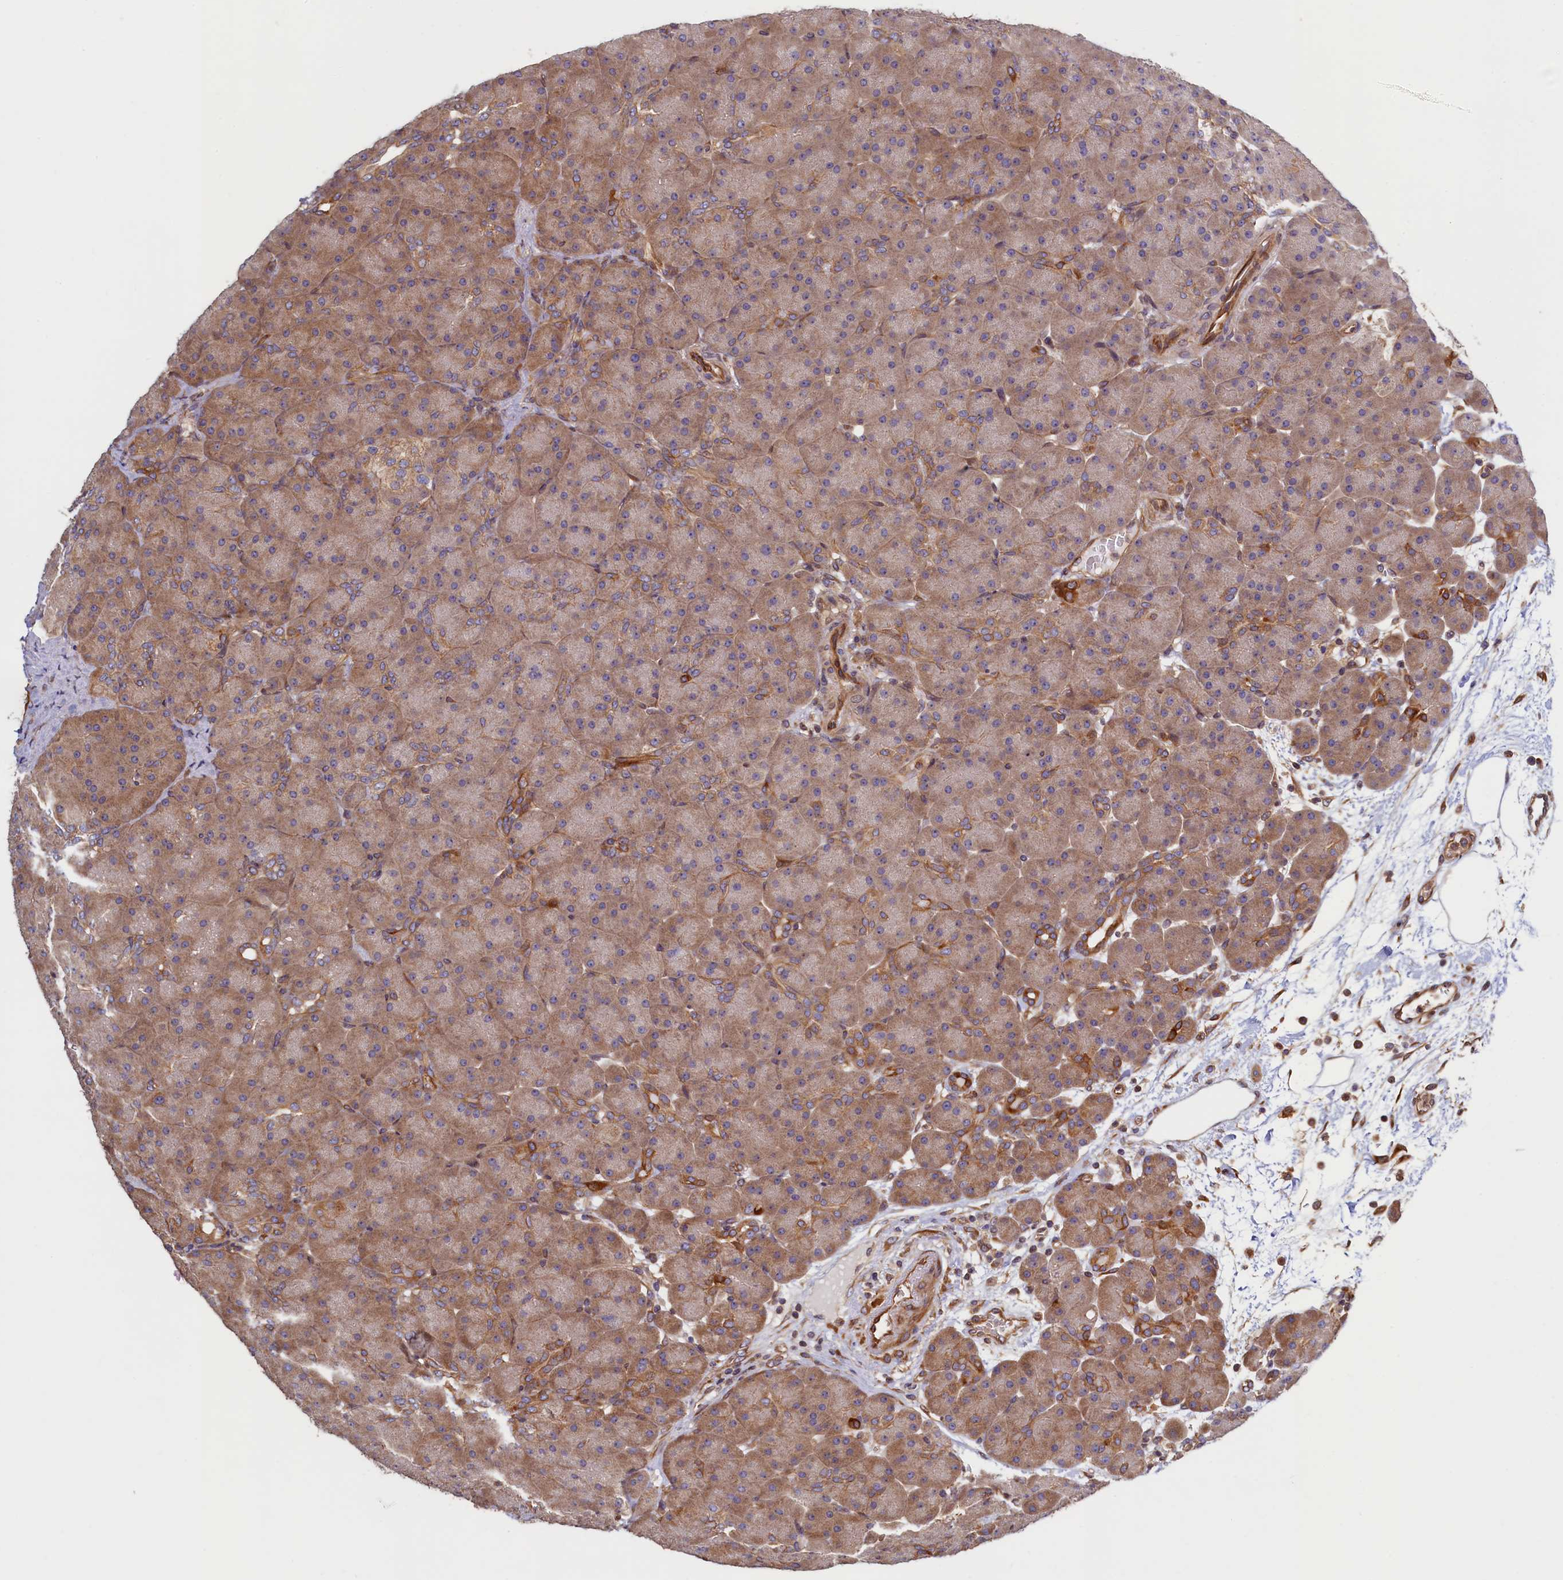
{"staining": {"intensity": "moderate", "quantity": ">75%", "location": "cytoplasmic/membranous"}, "tissue": "pancreas", "cell_type": "Exocrine glandular cells", "image_type": "normal", "snomed": [{"axis": "morphology", "description": "Normal tissue, NOS"}, {"axis": "topography", "description": "Pancreas"}], "caption": "Protein staining by immunohistochemistry reveals moderate cytoplasmic/membranous positivity in approximately >75% of exocrine glandular cells in benign pancreas. The protein of interest is shown in brown color, while the nuclei are stained blue.", "gene": "ATXN2L", "patient": {"sex": "male", "age": 66}}